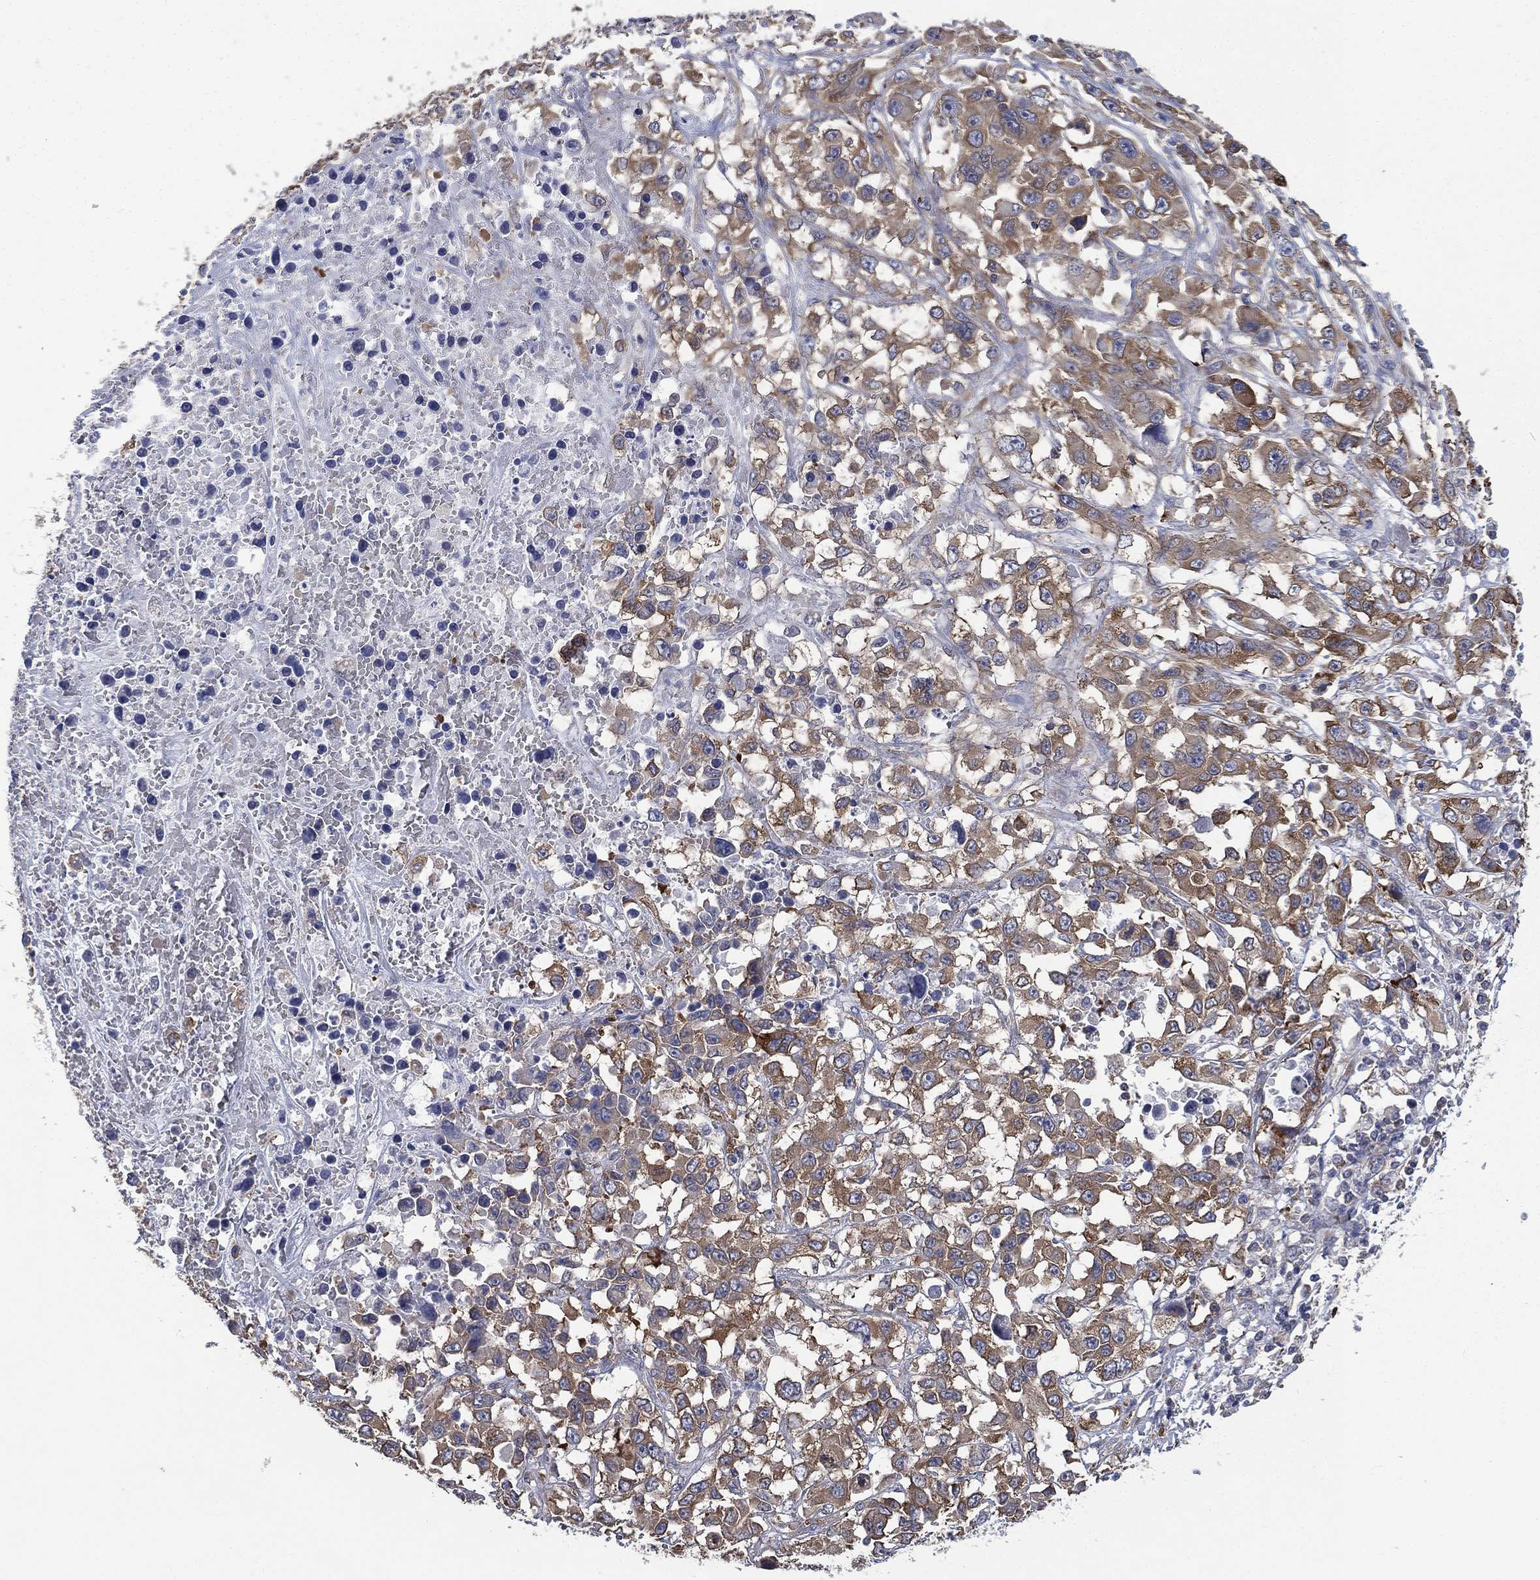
{"staining": {"intensity": "moderate", "quantity": ">75%", "location": "cytoplasmic/membranous"}, "tissue": "liver cancer", "cell_type": "Tumor cells", "image_type": "cancer", "snomed": [{"axis": "morphology", "description": "Adenocarcinoma, NOS"}, {"axis": "morphology", "description": "Cholangiocarcinoma"}, {"axis": "topography", "description": "Liver"}], "caption": "Immunohistochemical staining of human liver adenocarcinoma demonstrates moderate cytoplasmic/membranous protein positivity in approximately >75% of tumor cells.", "gene": "FARSA", "patient": {"sex": "male", "age": 64}}